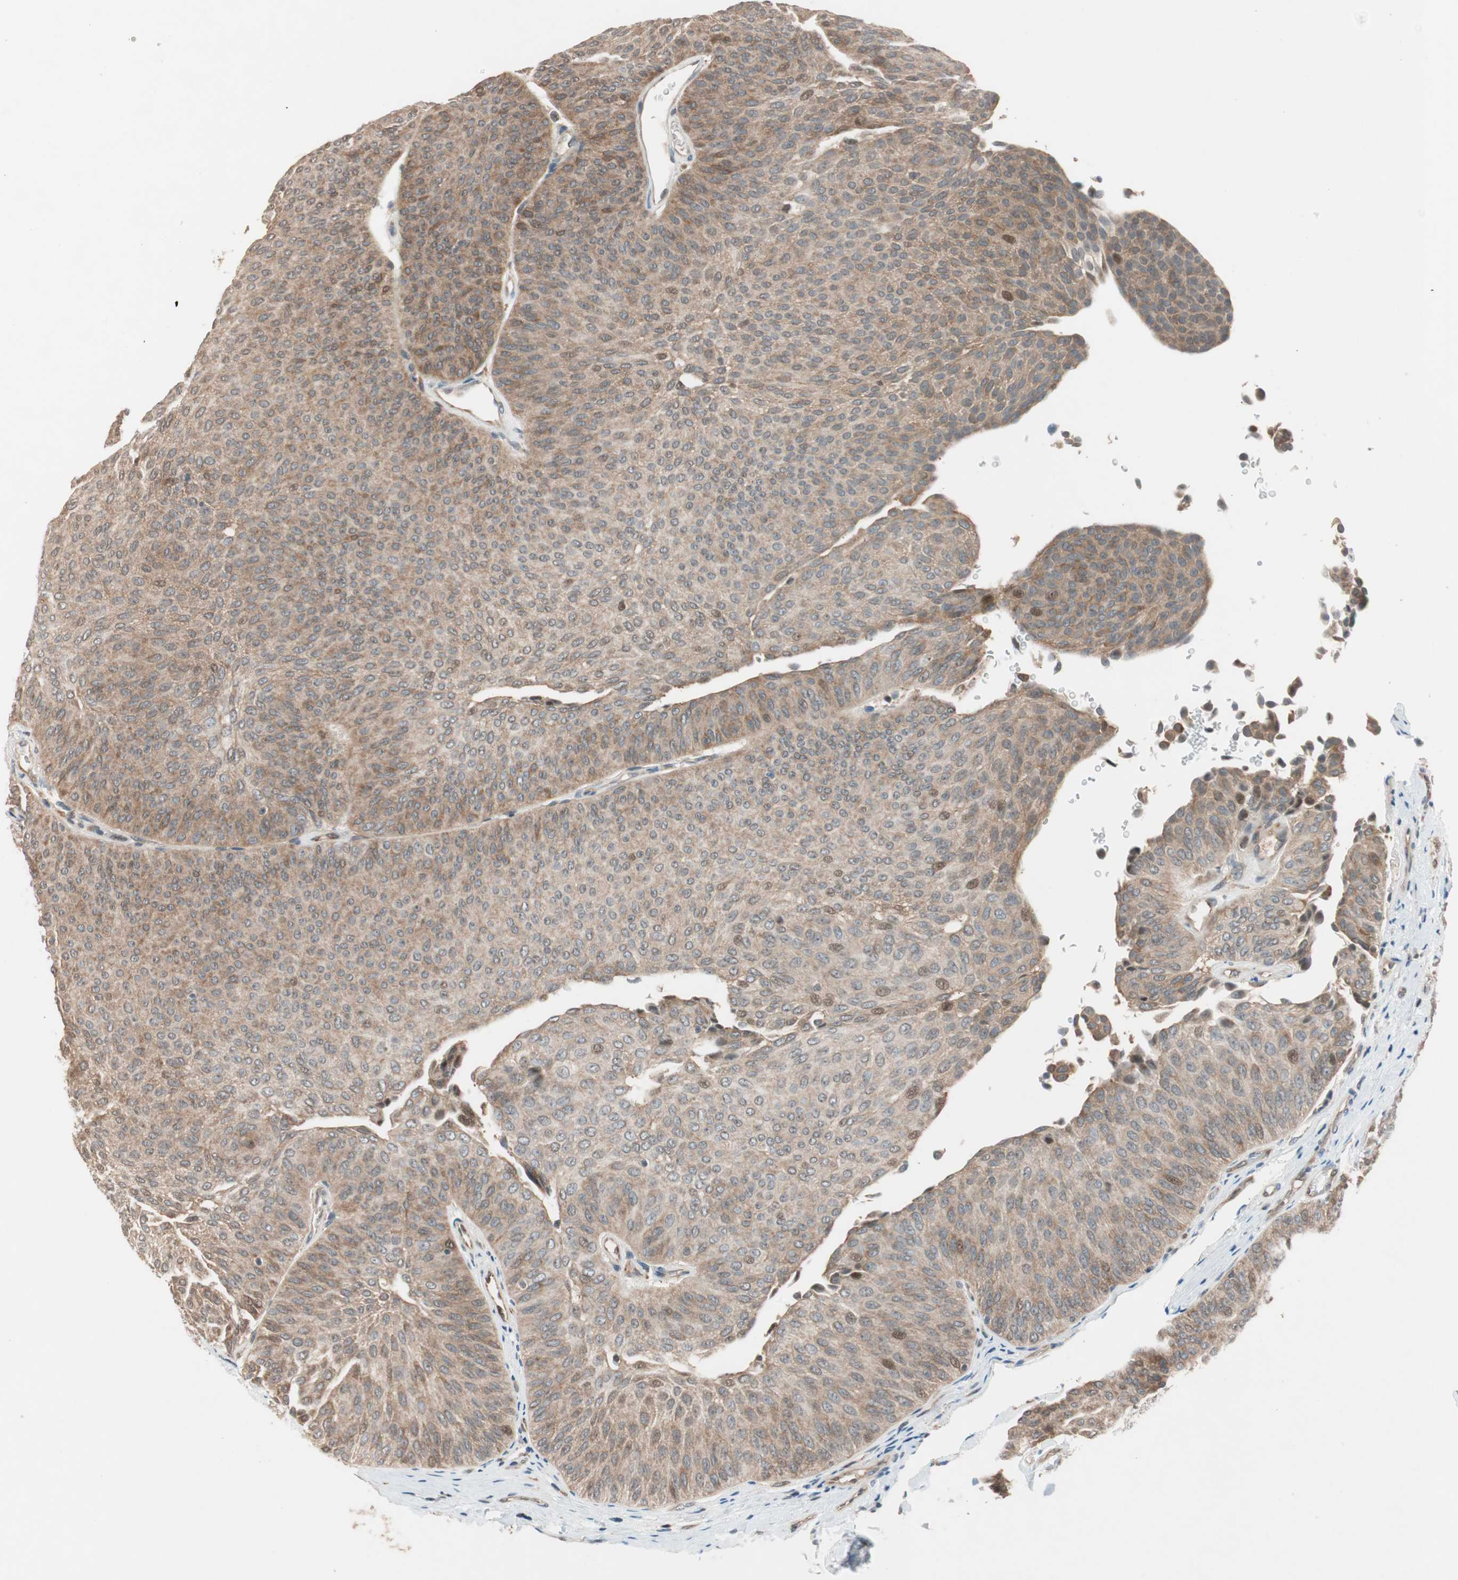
{"staining": {"intensity": "moderate", "quantity": ">75%", "location": "cytoplasmic/membranous"}, "tissue": "urothelial cancer", "cell_type": "Tumor cells", "image_type": "cancer", "snomed": [{"axis": "morphology", "description": "Urothelial carcinoma, Low grade"}, {"axis": "topography", "description": "Urinary bladder"}], "caption": "Immunohistochemical staining of human urothelial cancer displays medium levels of moderate cytoplasmic/membranous expression in approximately >75% of tumor cells.", "gene": "PIK3R3", "patient": {"sex": "female", "age": 60}}